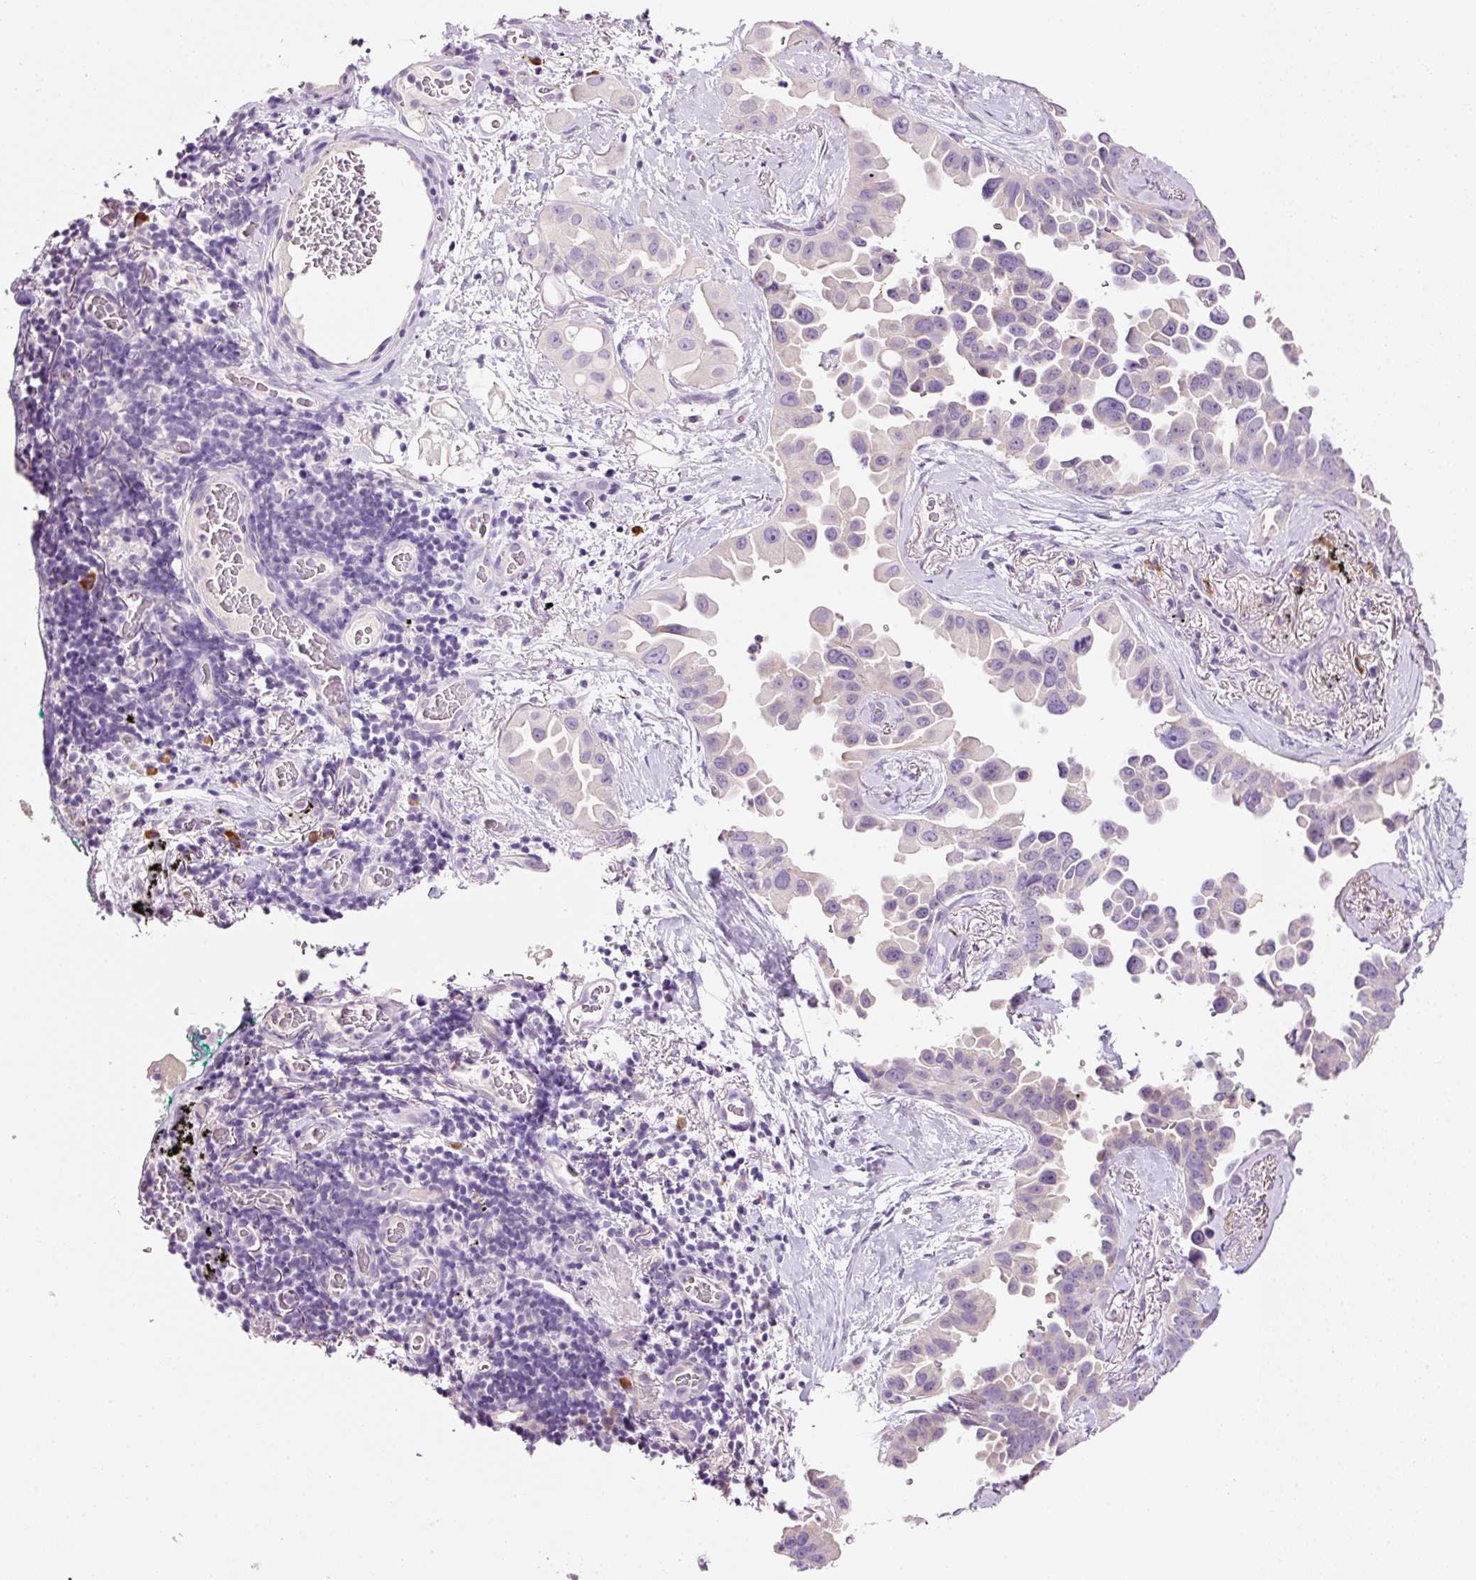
{"staining": {"intensity": "negative", "quantity": "none", "location": "none"}, "tissue": "lung cancer", "cell_type": "Tumor cells", "image_type": "cancer", "snomed": [{"axis": "morphology", "description": "Adenocarcinoma, NOS"}, {"axis": "topography", "description": "Lung"}], "caption": "Micrograph shows no significant protein expression in tumor cells of lung cancer. The staining was performed using DAB to visualize the protein expression in brown, while the nuclei were stained in blue with hematoxylin (Magnification: 20x).", "gene": "TENT5C", "patient": {"sex": "female", "age": 67}}